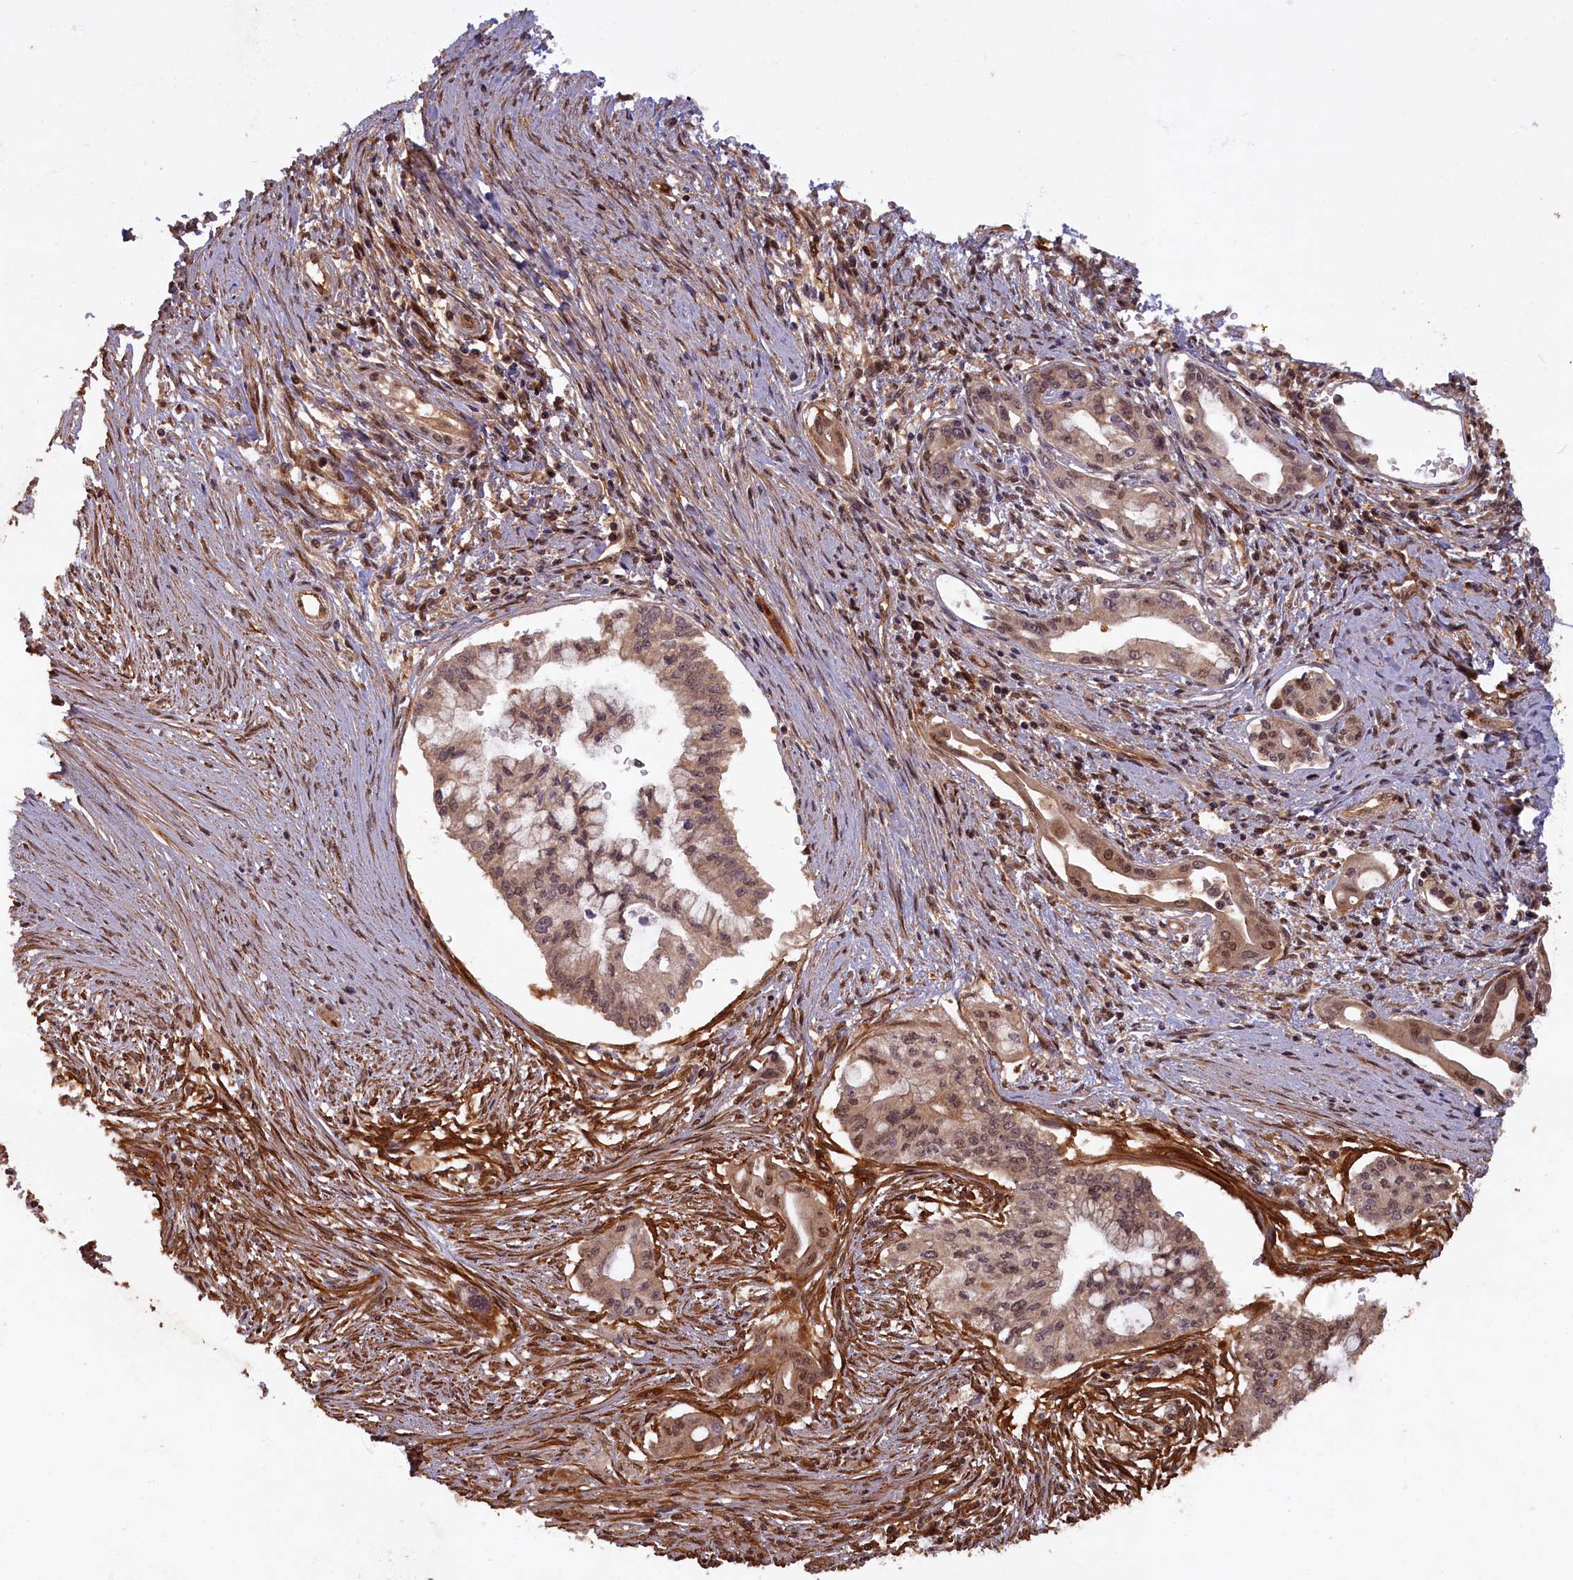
{"staining": {"intensity": "moderate", "quantity": ">75%", "location": "cytoplasmic/membranous,nuclear"}, "tissue": "pancreatic cancer", "cell_type": "Tumor cells", "image_type": "cancer", "snomed": [{"axis": "morphology", "description": "Adenocarcinoma, NOS"}, {"axis": "topography", "description": "Pancreas"}], "caption": "Moderate cytoplasmic/membranous and nuclear protein staining is identified in approximately >75% of tumor cells in pancreatic cancer.", "gene": "HIF3A", "patient": {"sex": "male", "age": 46}}